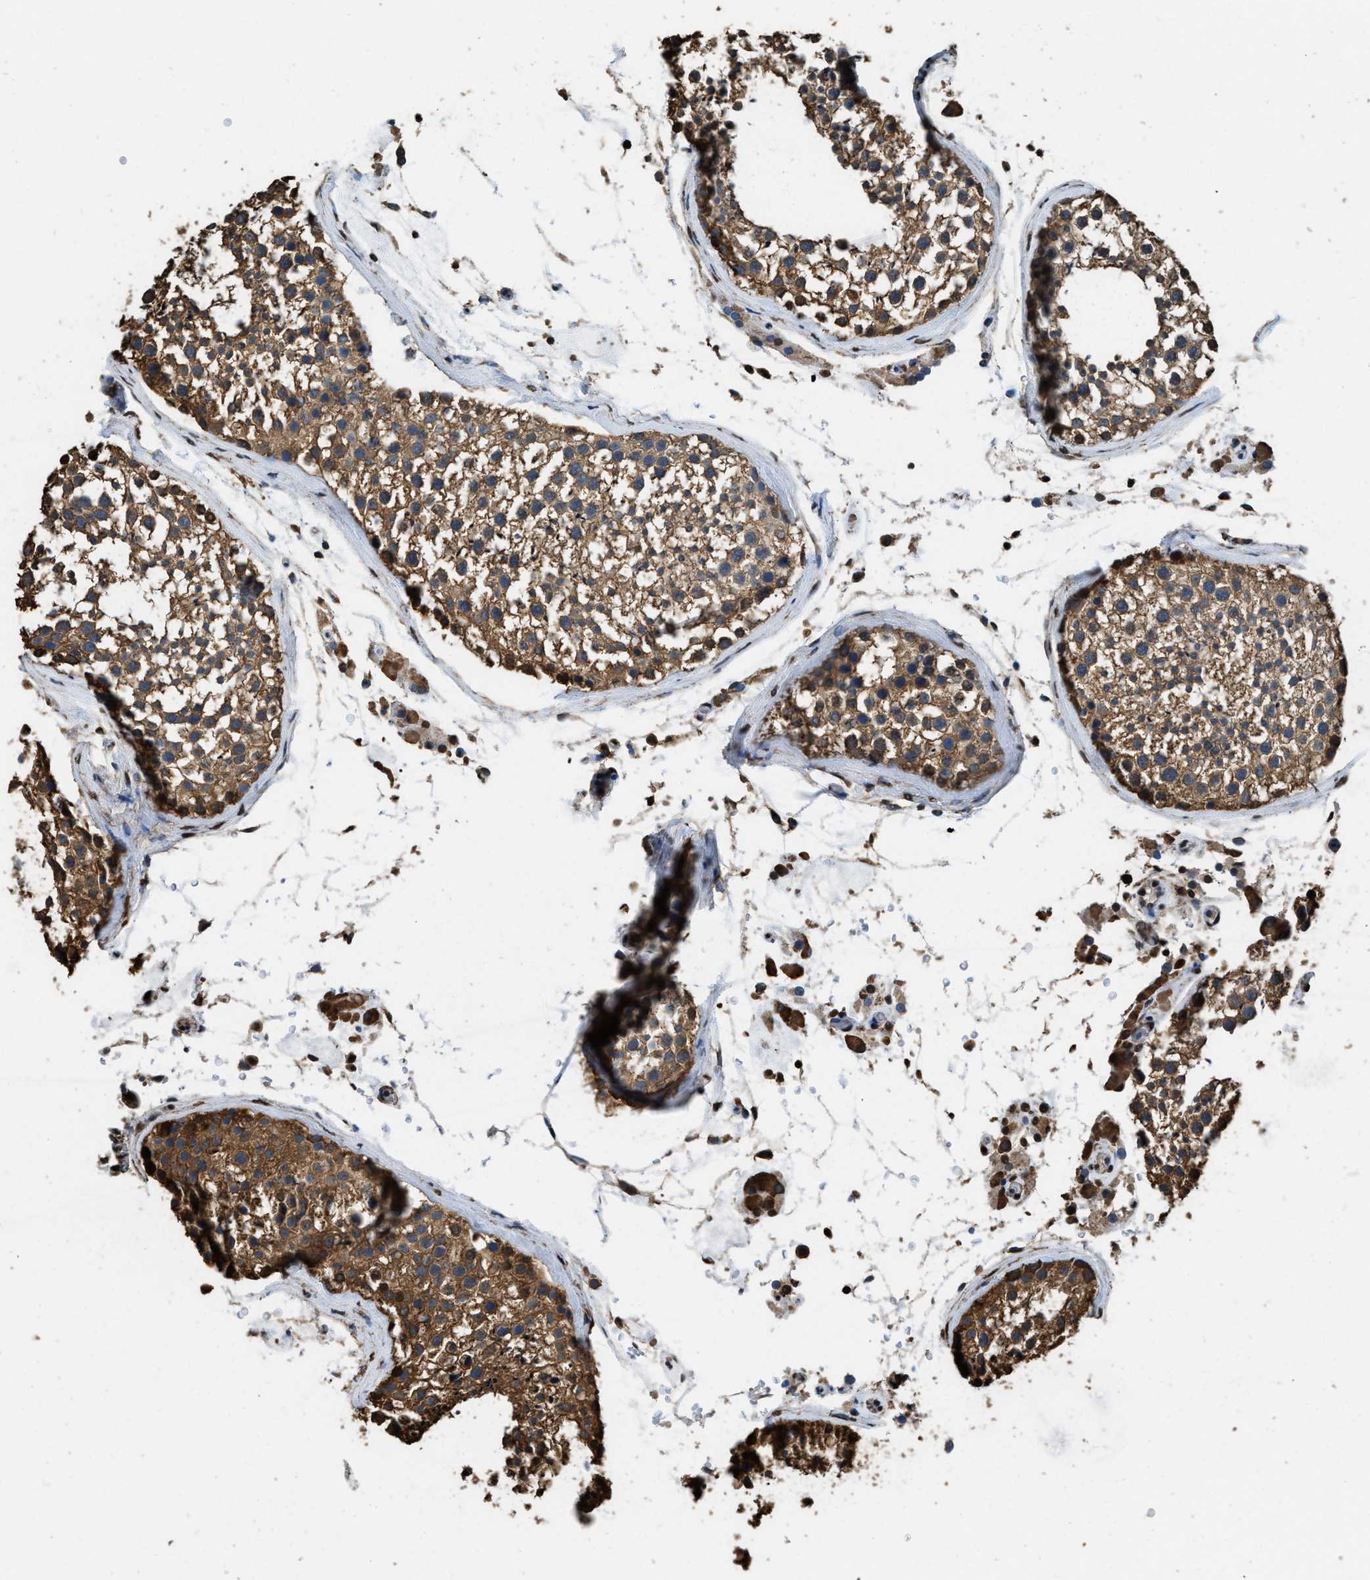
{"staining": {"intensity": "moderate", "quantity": ">75%", "location": "cytoplasmic/membranous,nuclear"}, "tissue": "testis", "cell_type": "Cells in seminiferous ducts", "image_type": "normal", "snomed": [{"axis": "morphology", "description": "Normal tissue, NOS"}, {"axis": "topography", "description": "Testis"}], "caption": "The micrograph demonstrates immunohistochemical staining of normal testis. There is moderate cytoplasmic/membranous,nuclear staining is seen in approximately >75% of cells in seminiferous ducts.", "gene": "GAPDH", "patient": {"sex": "male", "age": 46}}